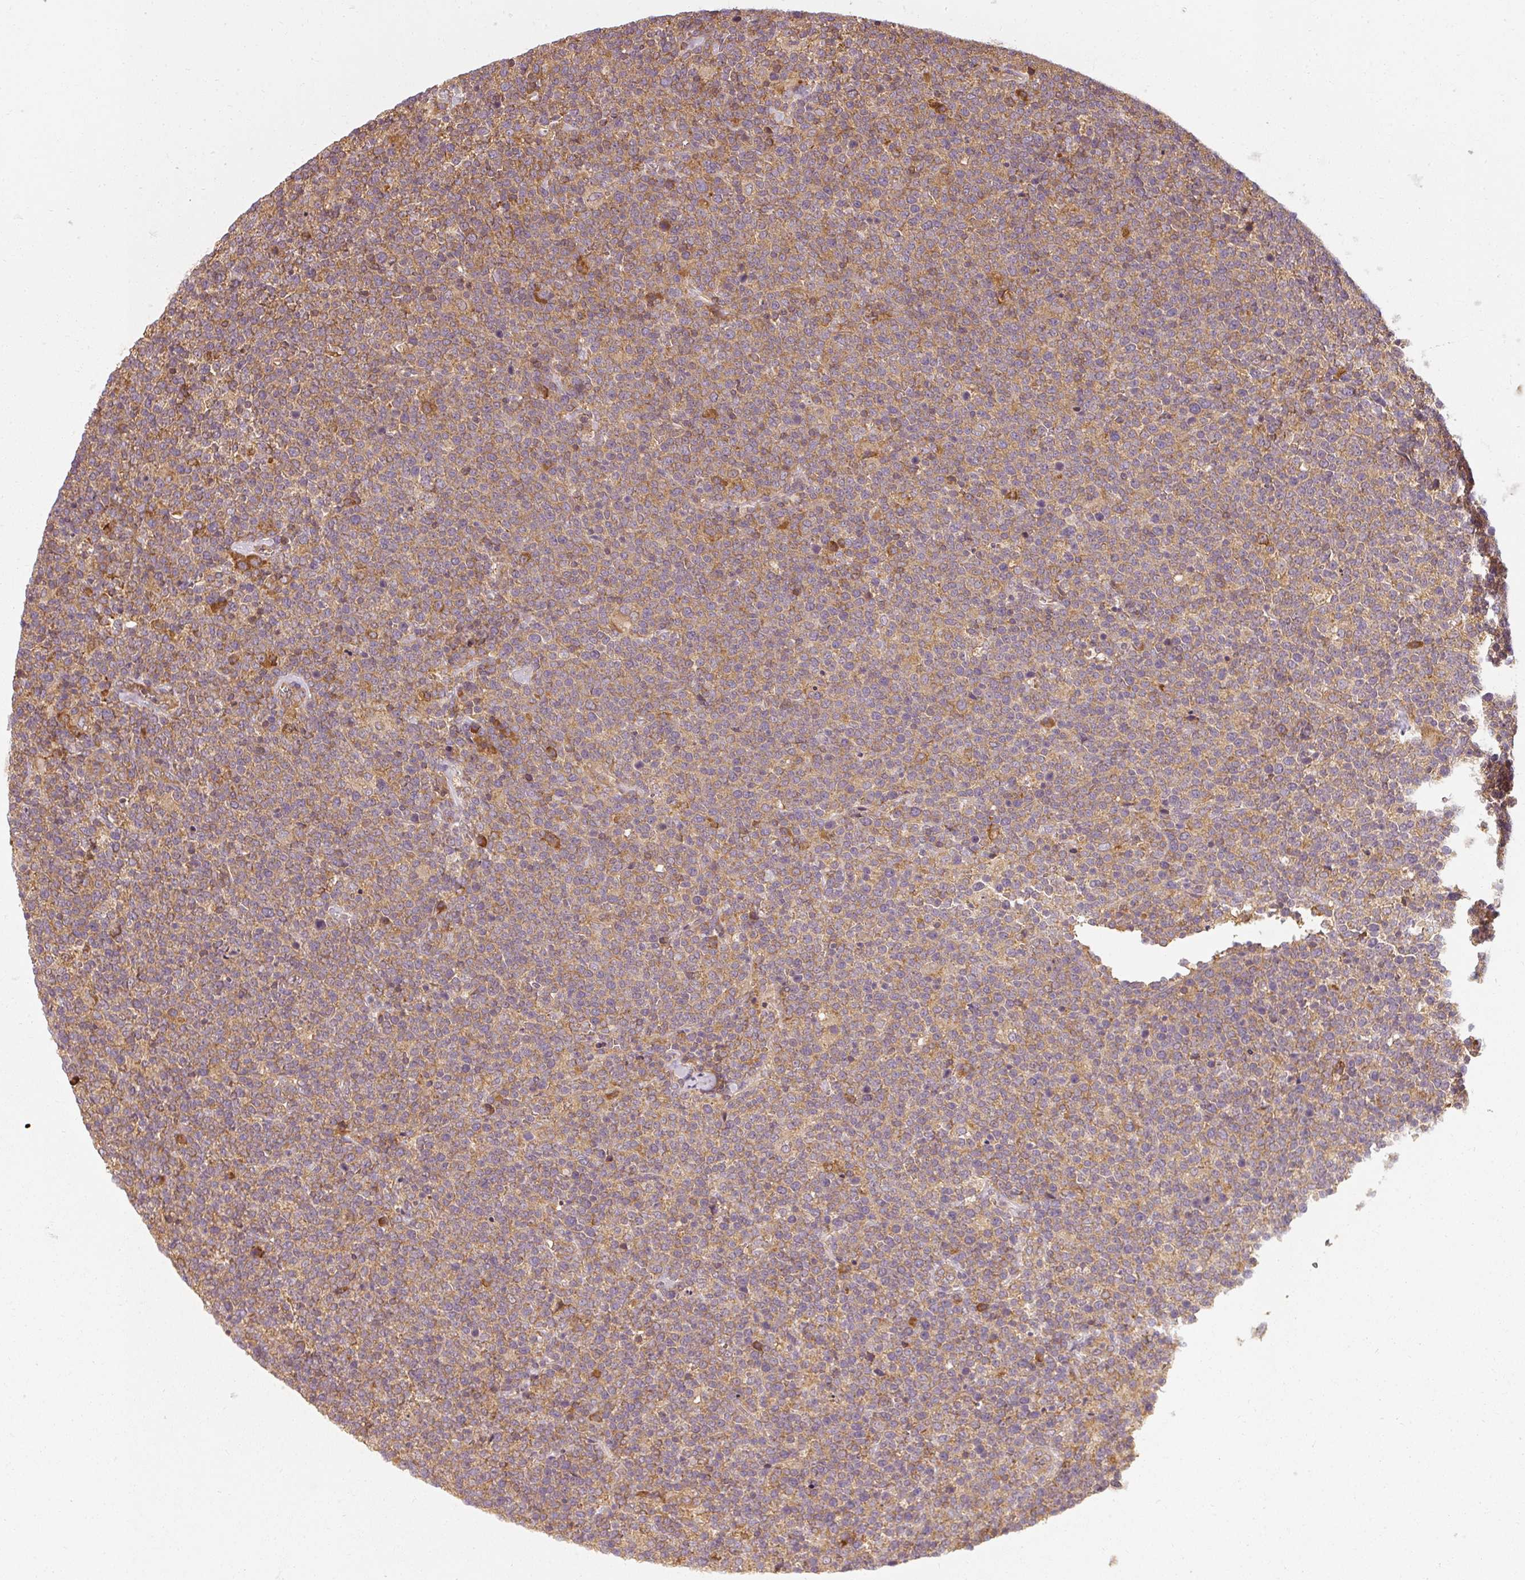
{"staining": {"intensity": "moderate", "quantity": ">75%", "location": "cytoplasmic/membranous"}, "tissue": "lymphoma", "cell_type": "Tumor cells", "image_type": "cancer", "snomed": [{"axis": "morphology", "description": "Malignant lymphoma, non-Hodgkin's type, High grade"}, {"axis": "topography", "description": "Lymph node"}], "caption": "Approximately >75% of tumor cells in human malignant lymphoma, non-Hodgkin's type (high-grade) show moderate cytoplasmic/membranous protein positivity as visualized by brown immunohistochemical staining.", "gene": "RPL24", "patient": {"sex": "male", "age": 61}}